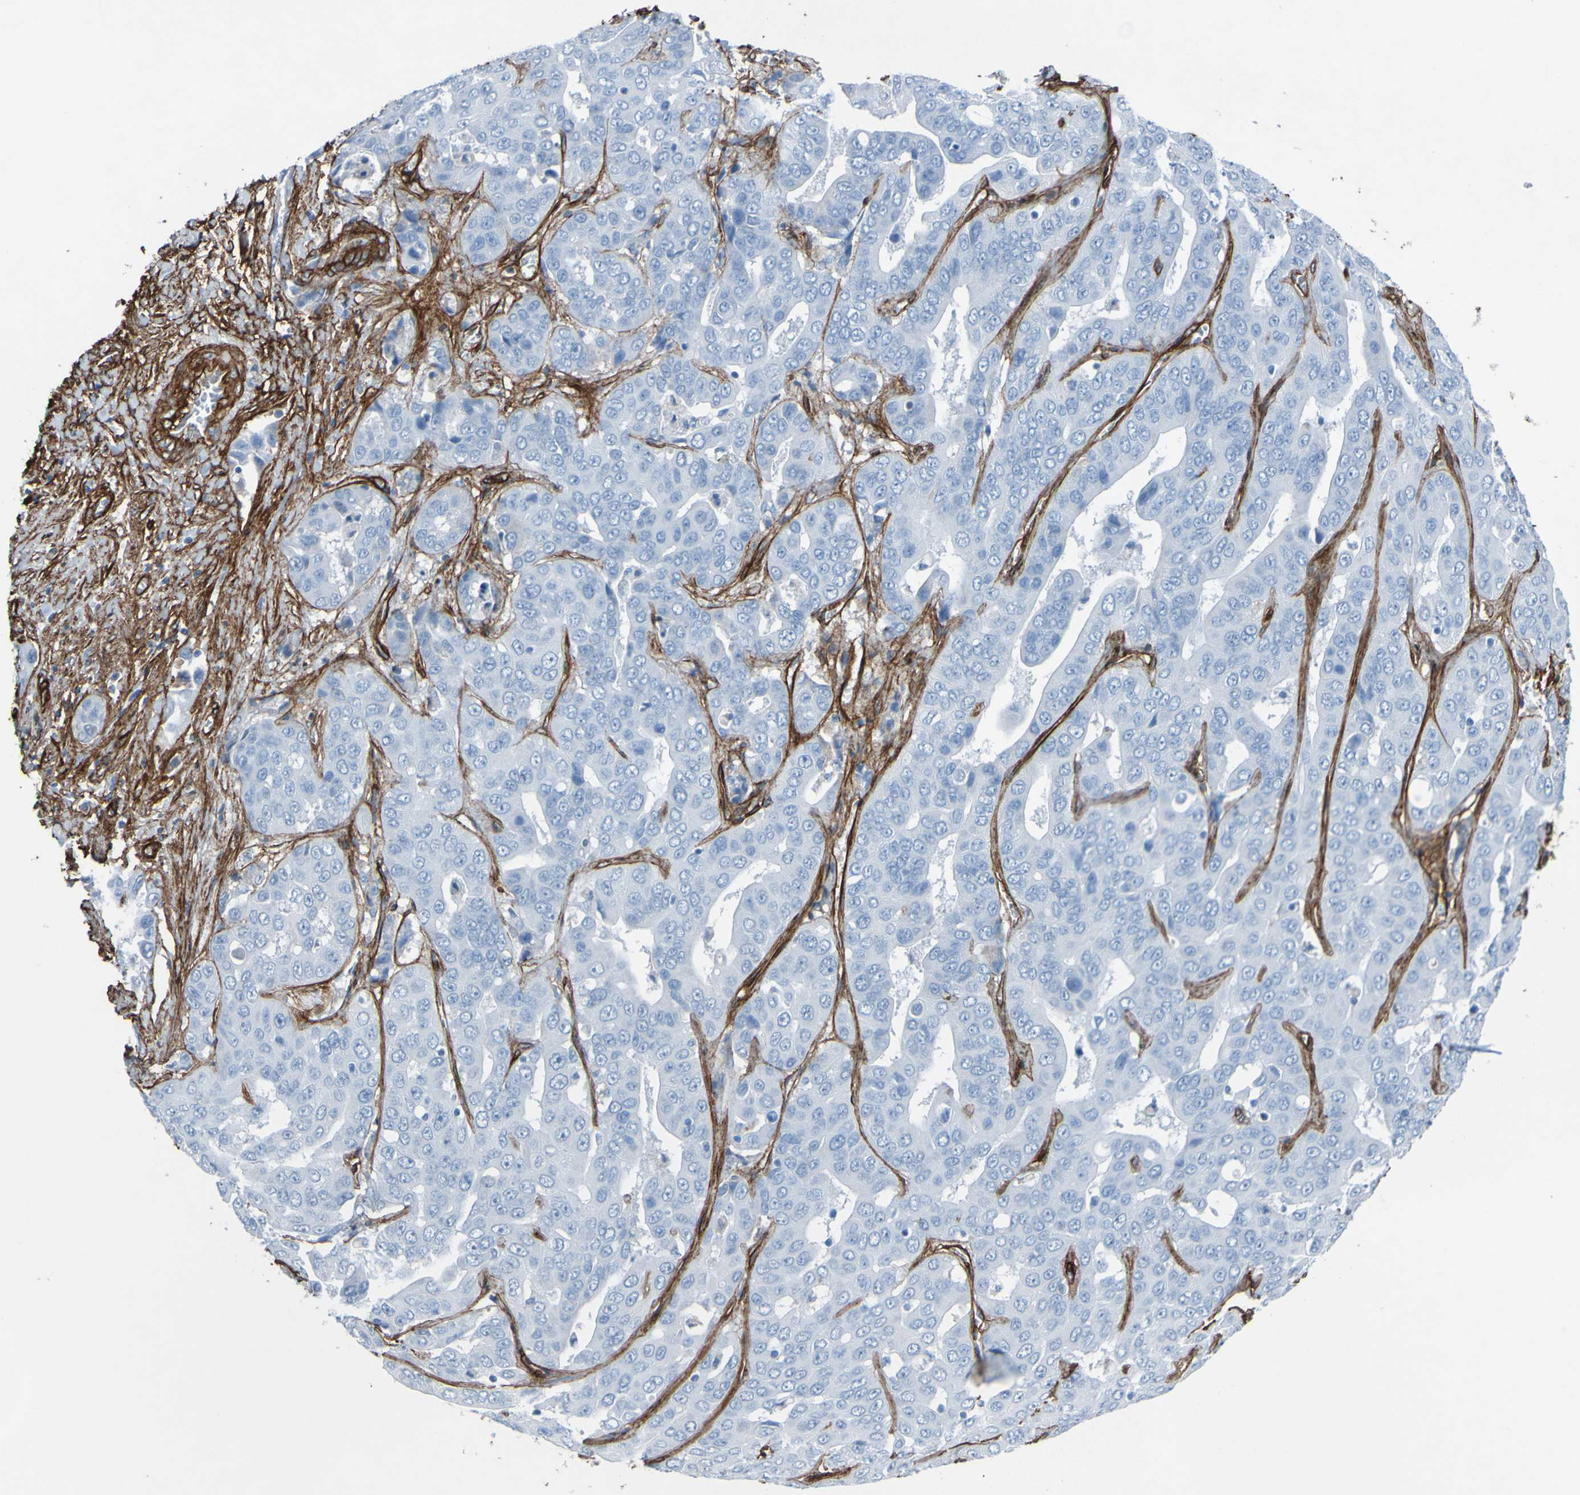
{"staining": {"intensity": "negative", "quantity": "none", "location": "none"}, "tissue": "liver cancer", "cell_type": "Tumor cells", "image_type": "cancer", "snomed": [{"axis": "morphology", "description": "Cholangiocarcinoma"}, {"axis": "topography", "description": "Liver"}], "caption": "Protein analysis of liver cancer demonstrates no significant expression in tumor cells.", "gene": "COL4A2", "patient": {"sex": "female", "age": 52}}